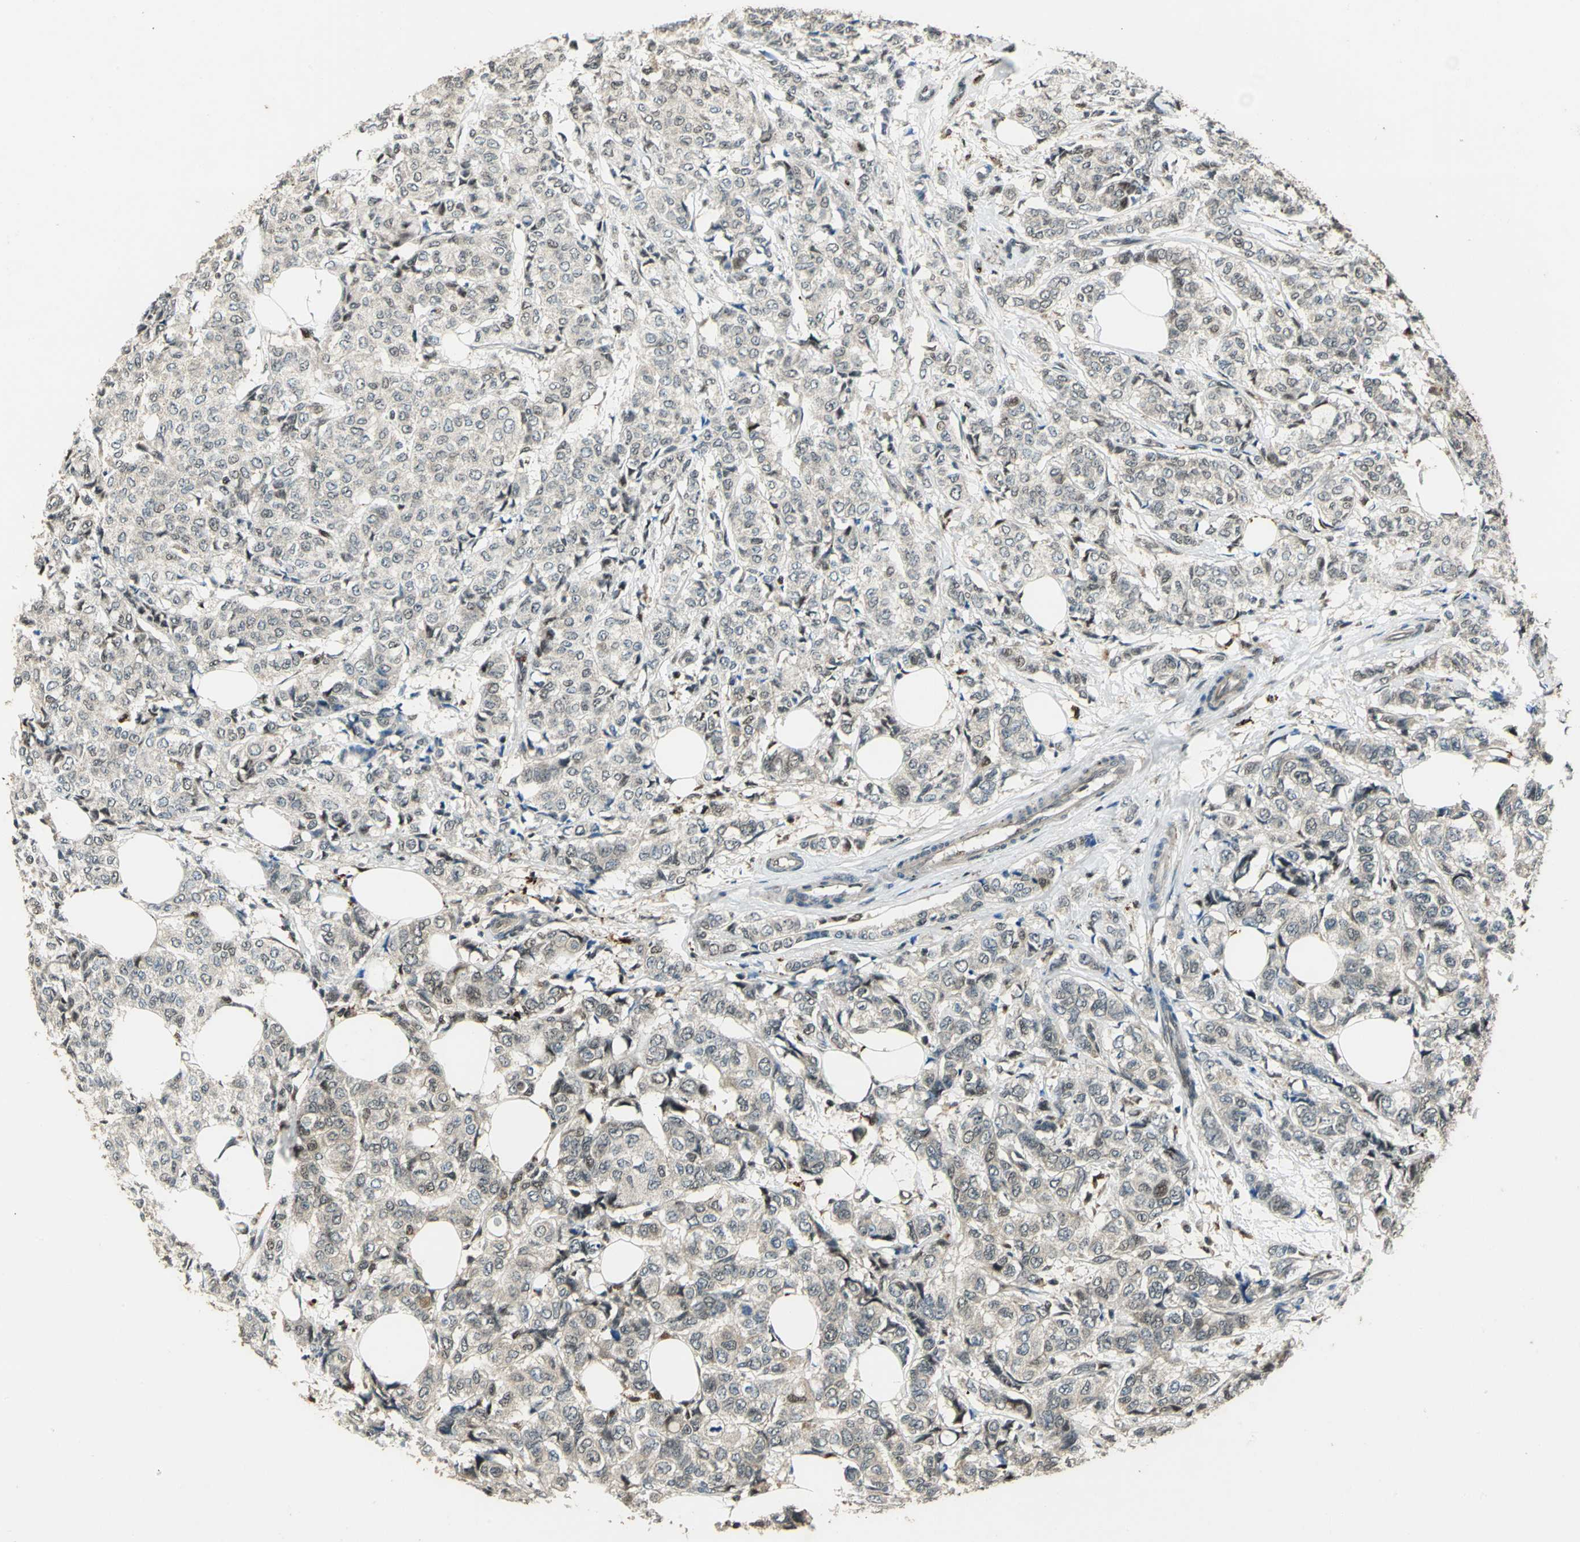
{"staining": {"intensity": "weak", "quantity": "<25%", "location": "cytoplasmic/membranous,nuclear"}, "tissue": "breast cancer", "cell_type": "Tumor cells", "image_type": "cancer", "snomed": [{"axis": "morphology", "description": "Lobular carcinoma"}, {"axis": "topography", "description": "Breast"}], "caption": "Tumor cells are negative for brown protein staining in breast cancer (lobular carcinoma).", "gene": "PPP1R13L", "patient": {"sex": "female", "age": 60}}